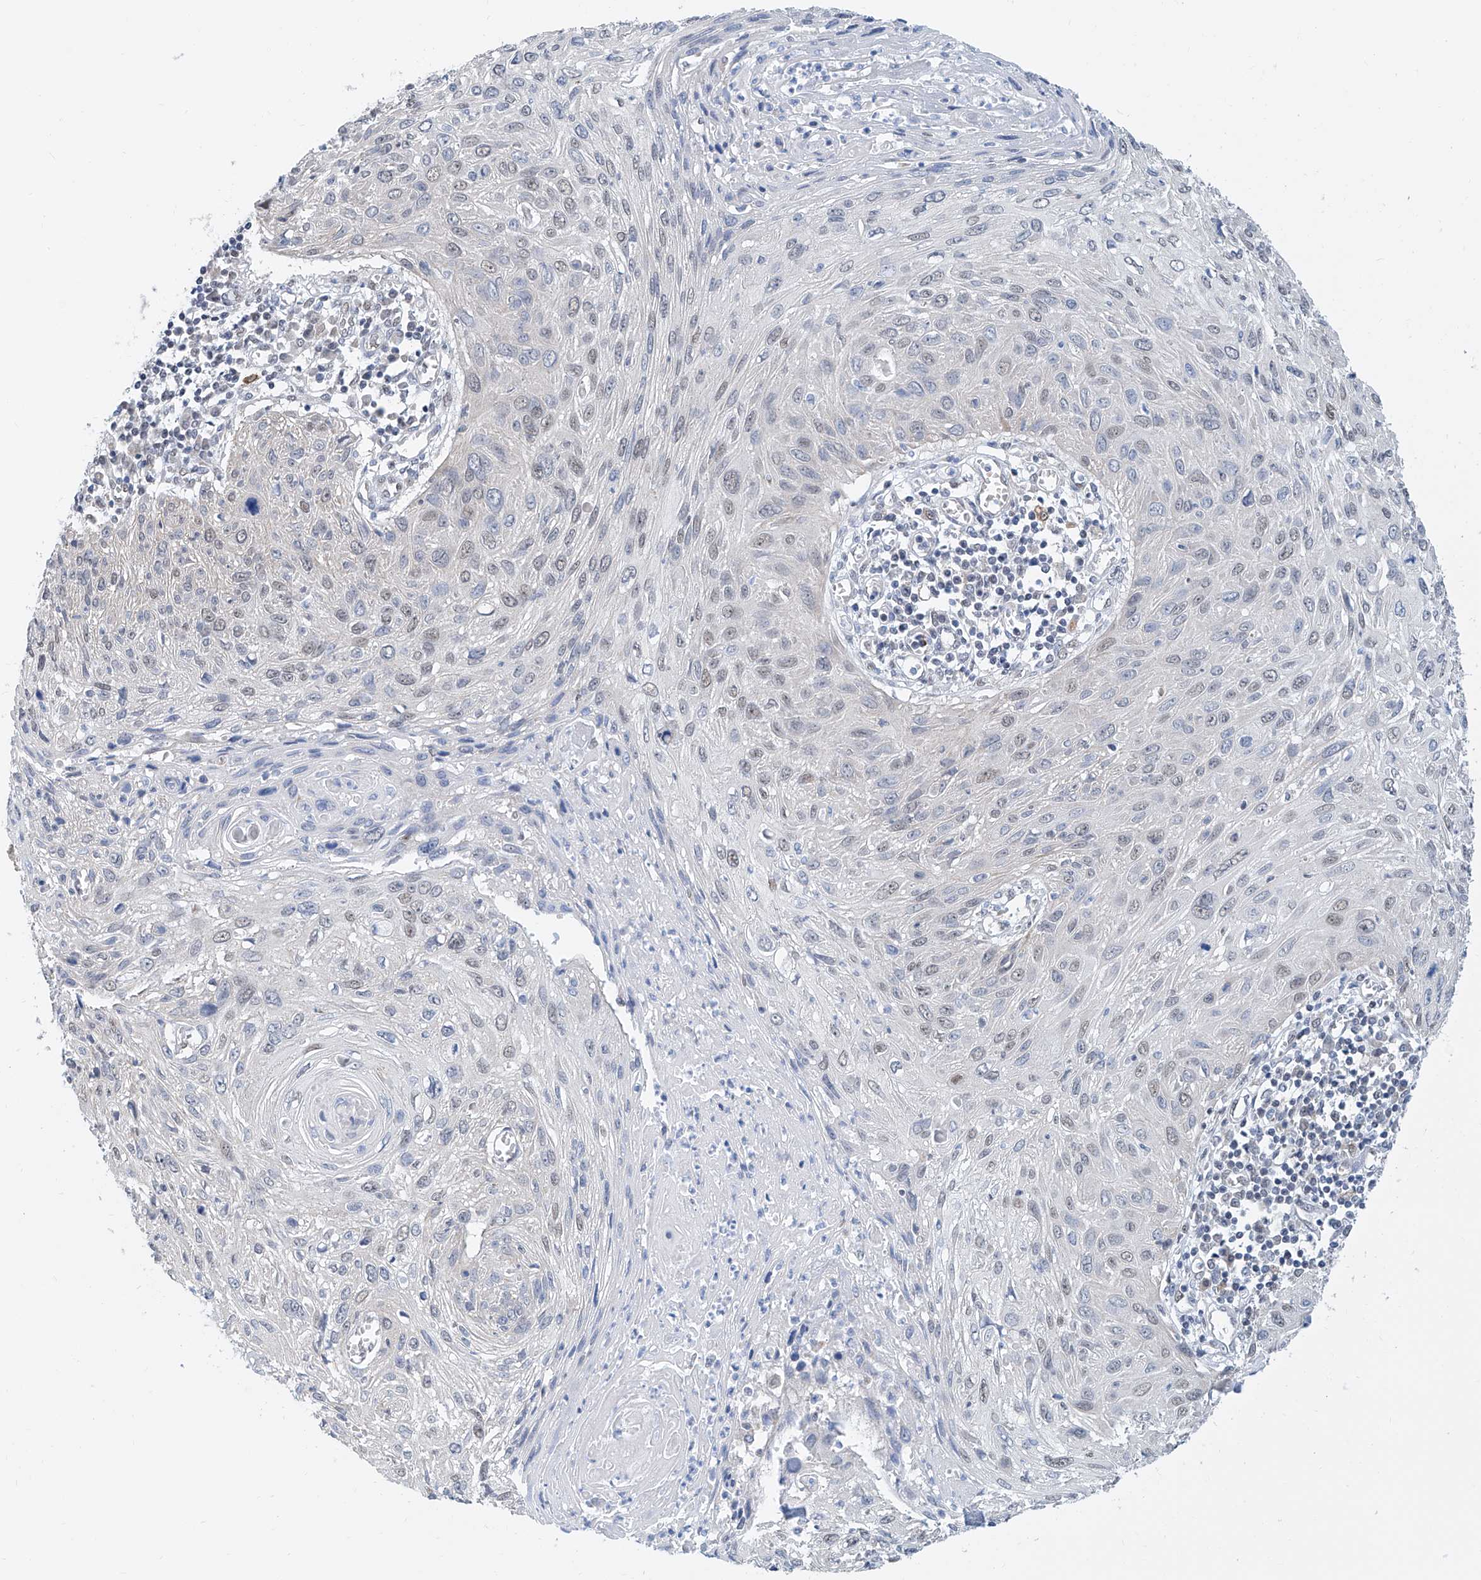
{"staining": {"intensity": "weak", "quantity": "<25%", "location": "nuclear"}, "tissue": "cervical cancer", "cell_type": "Tumor cells", "image_type": "cancer", "snomed": [{"axis": "morphology", "description": "Squamous cell carcinoma, NOS"}, {"axis": "topography", "description": "Cervix"}], "caption": "Cervical cancer was stained to show a protein in brown. There is no significant staining in tumor cells.", "gene": "SDE2", "patient": {"sex": "female", "age": 51}}